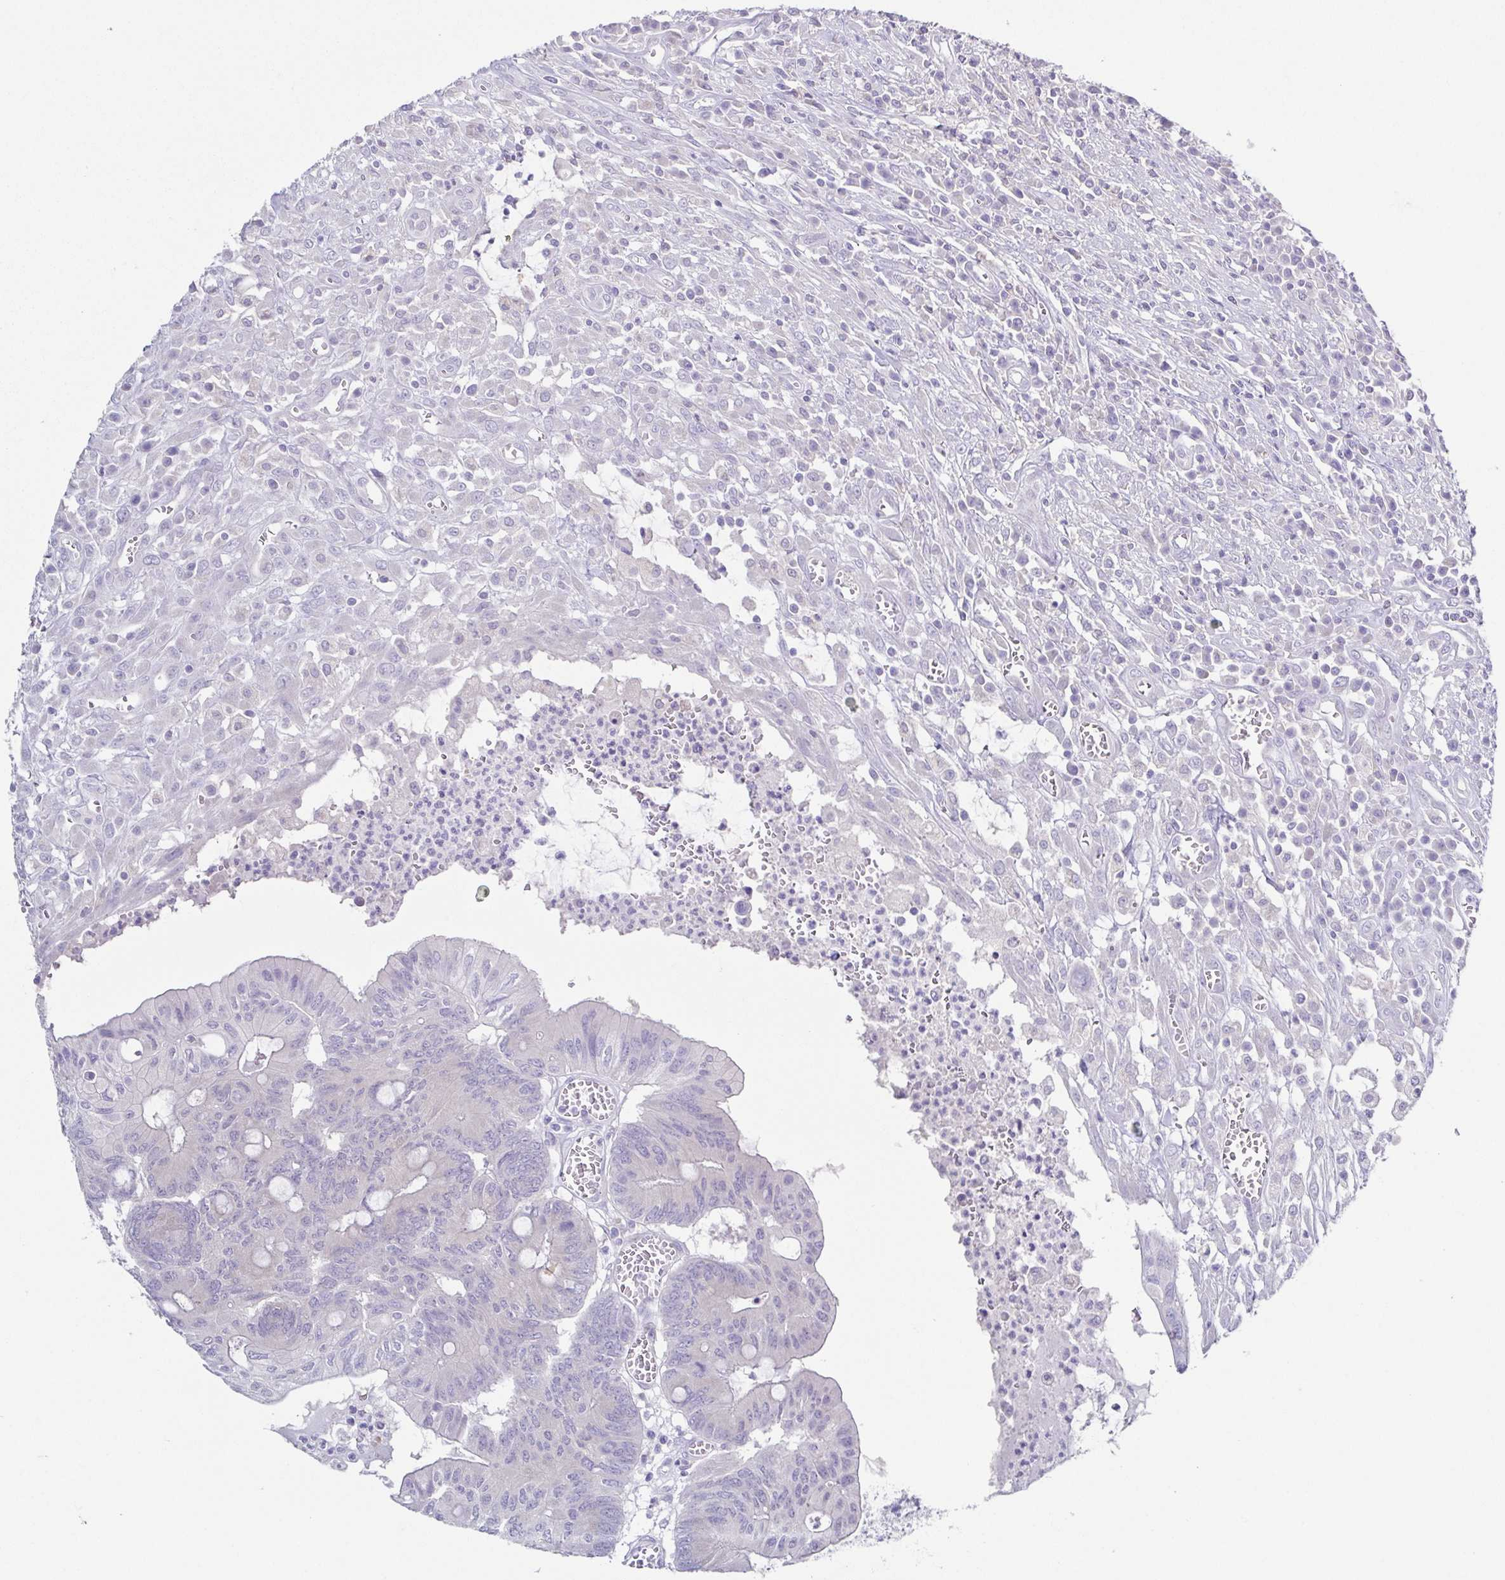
{"staining": {"intensity": "negative", "quantity": "none", "location": "none"}, "tissue": "colorectal cancer", "cell_type": "Tumor cells", "image_type": "cancer", "snomed": [{"axis": "morphology", "description": "Adenocarcinoma, NOS"}, {"axis": "topography", "description": "Colon"}], "caption": "The image demonstrates no staining of tumor cells in colorectal cancer.", "gene": "RDH11", "patient": {"sex": "male", "age": 65}}